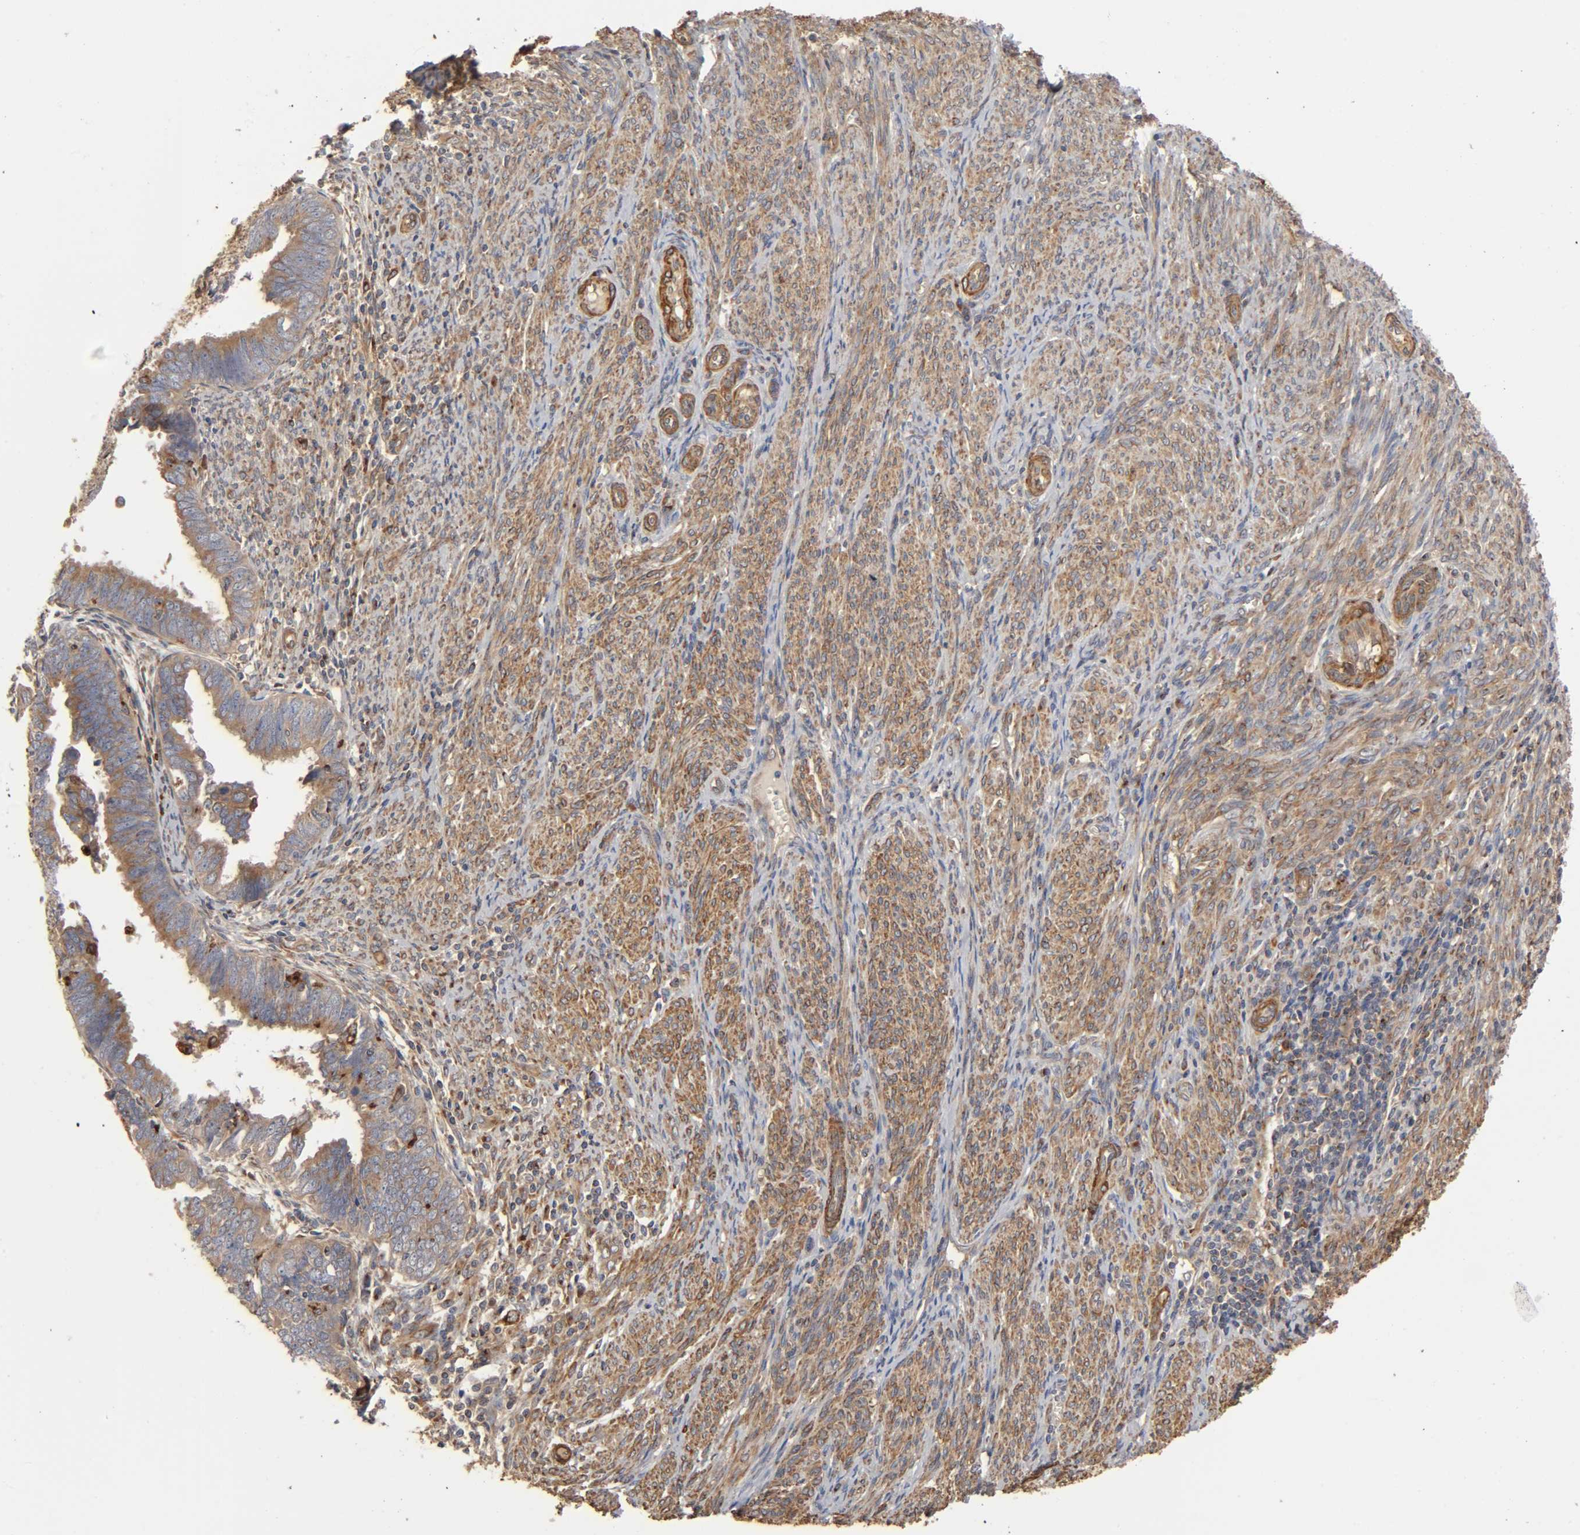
{"staining": {"intensity": "moderate", "quantity": ">75%", "location": "cytoplasmic/membranous"}, "tissue": "endometrial cancer", "cell_type": "Tumor cells", "image_type": "cancer", "snomed": [{"axis": "morphology", "description": "Adenocarcinoma, NOS"}, {"axis": "topography", "description": "Endometrium"}], "caption": "Immunohistochemical staining of endometrial cancer exhibits medium levels of moderate cytoplasmic/membranous protein expression in about >75% of tumor cells.", "gene": "GNPTG", "patient": {"sex": "female", "age": 75}}